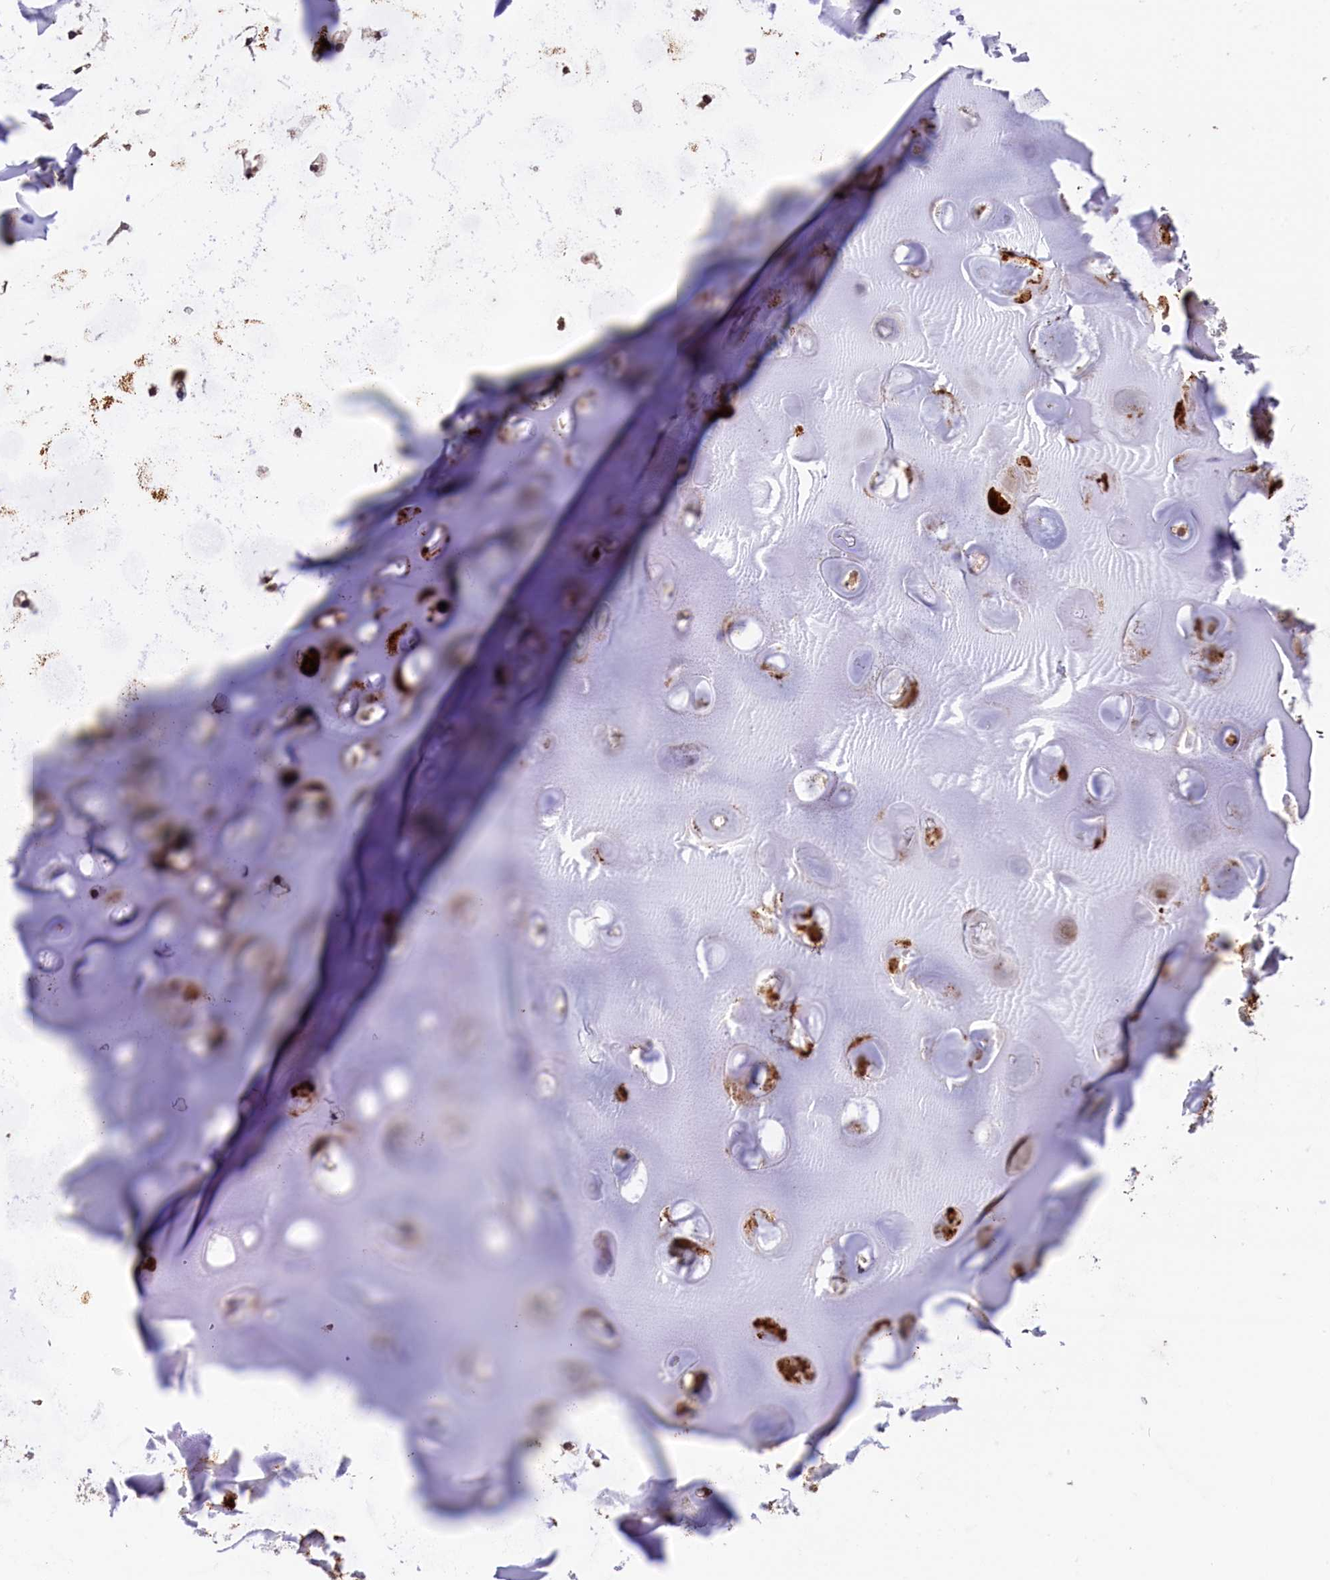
{"staining": {"intensity": "moderate", "quantity": ">75%", "location": "cytoplasmic/membranous"}, "tissue": "soft tissue", "cell_type": "Chondrocytes", "image_type": "normal", "snomed": [{"axis": "morphology", "description": "Normal tissue, NOS"}, {"axis": "topography", "description": "Lymph node"}, {"axis": "topography", "description": "Cartilage tissue"}, {"axis": "topography", "description": "Bronchus"}], "caption": "Immunohistochemistry (IHC) image of normal soft tissue: soft tissue stained using immunohistochemistry (IHC) reveals medium levels of moderate protein expression localized specifically in the cytoplasmic/membranous of chondrocytes, appearing as a cytoplasmic/membranous brown color.", "gene": "DNAJB9", "patient": {"sex": "male", "age": 63}}